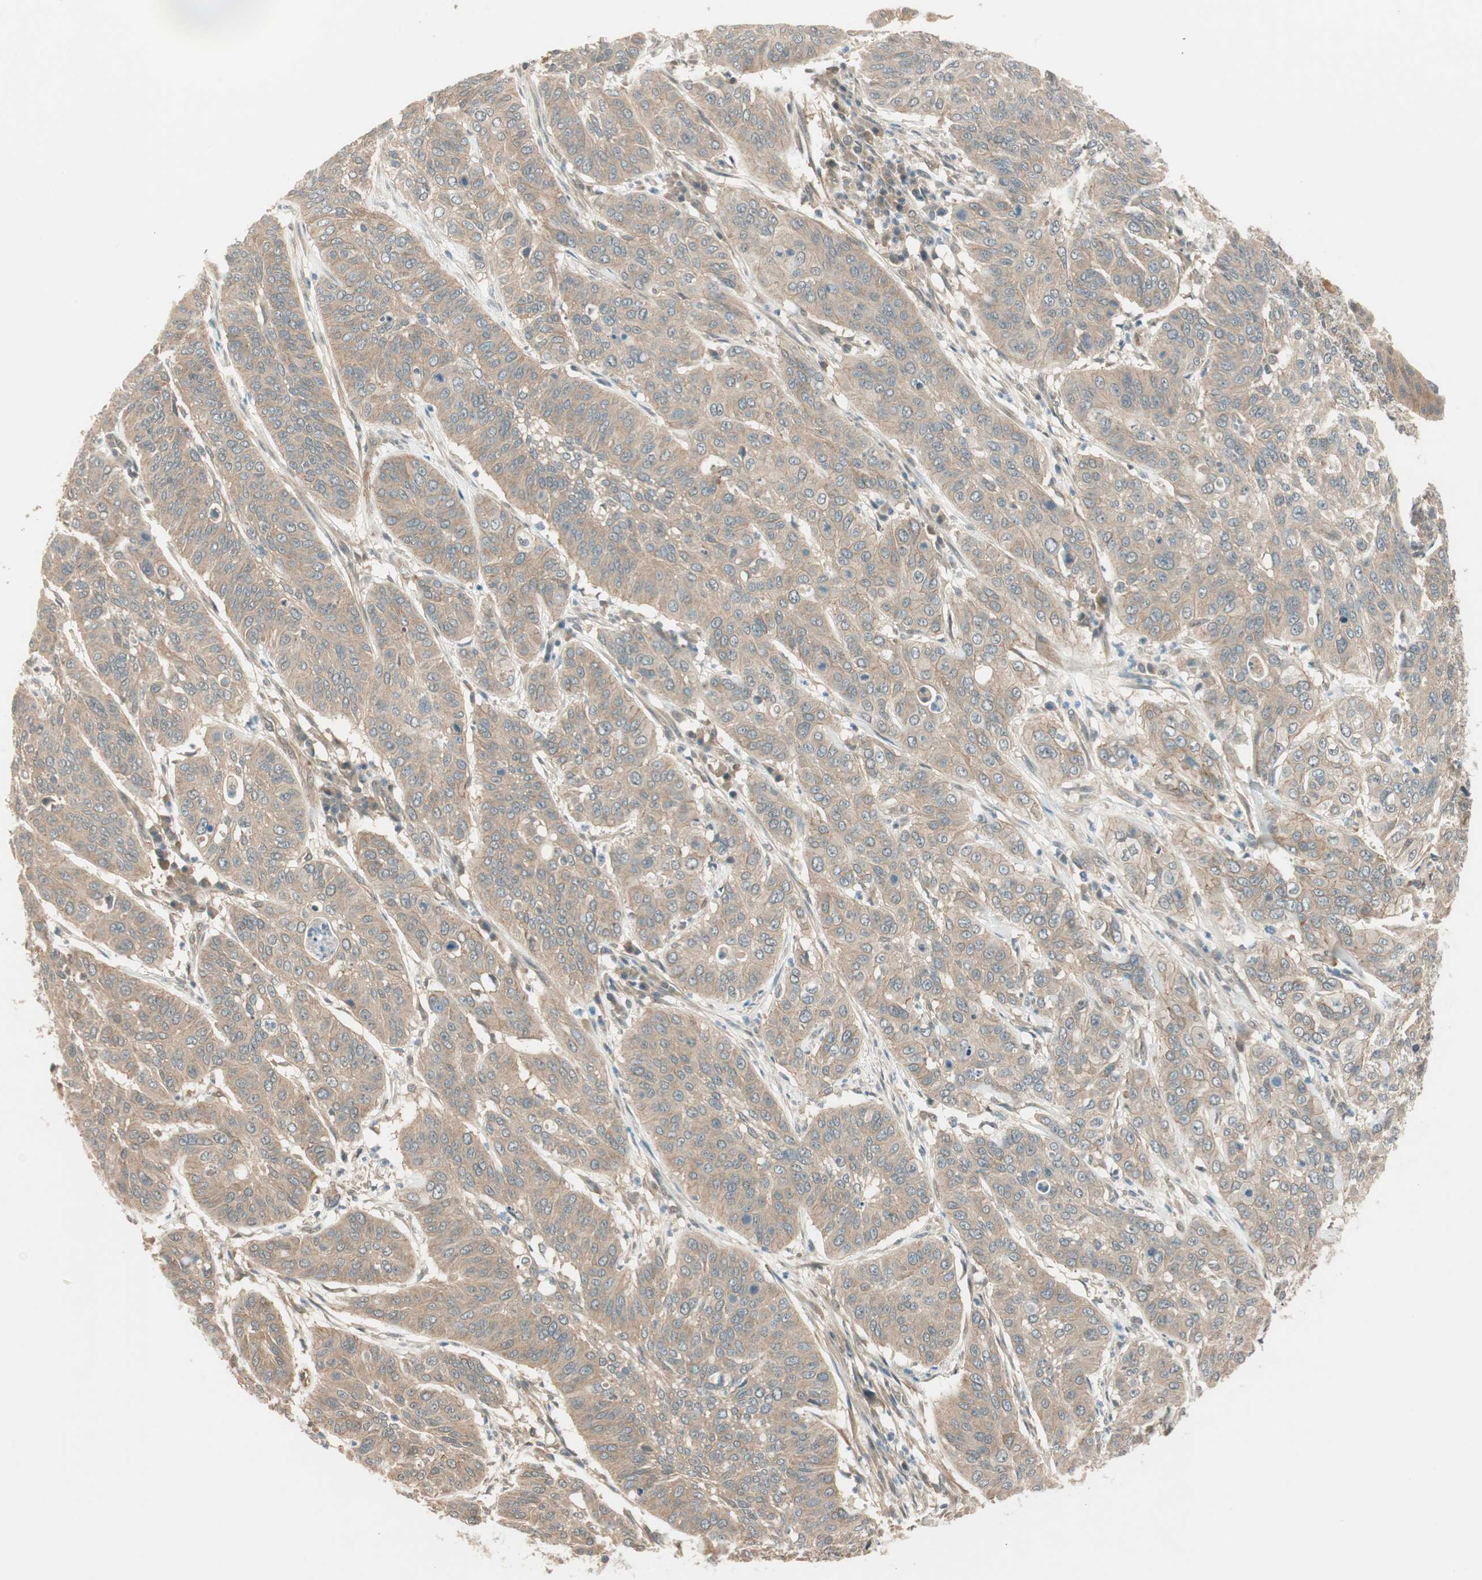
{"staining": {"intensity": "moderate", "quantity": ">75%", "location": "cytoplasmic/membranous"}, "tissue": "cervical cancer", "cell_type": "Tumor cells", "image_type": "cancer", "snomed": [{"axis": "morphology", "description": "Squamous cell carcinoma, NOS"}, {"axis": "topography", "description": "Cervix"}], "caption": "Moderate cytoplasmic/membranous expression is identified in approximately >75% of tumor cells in squamous cell carcinoma (cervical). Ihc stains the protein of interest in brown and the nuclei are stained blue.", "gene": "PSMD8", "patient": {"sex": "female", "age": 39}}